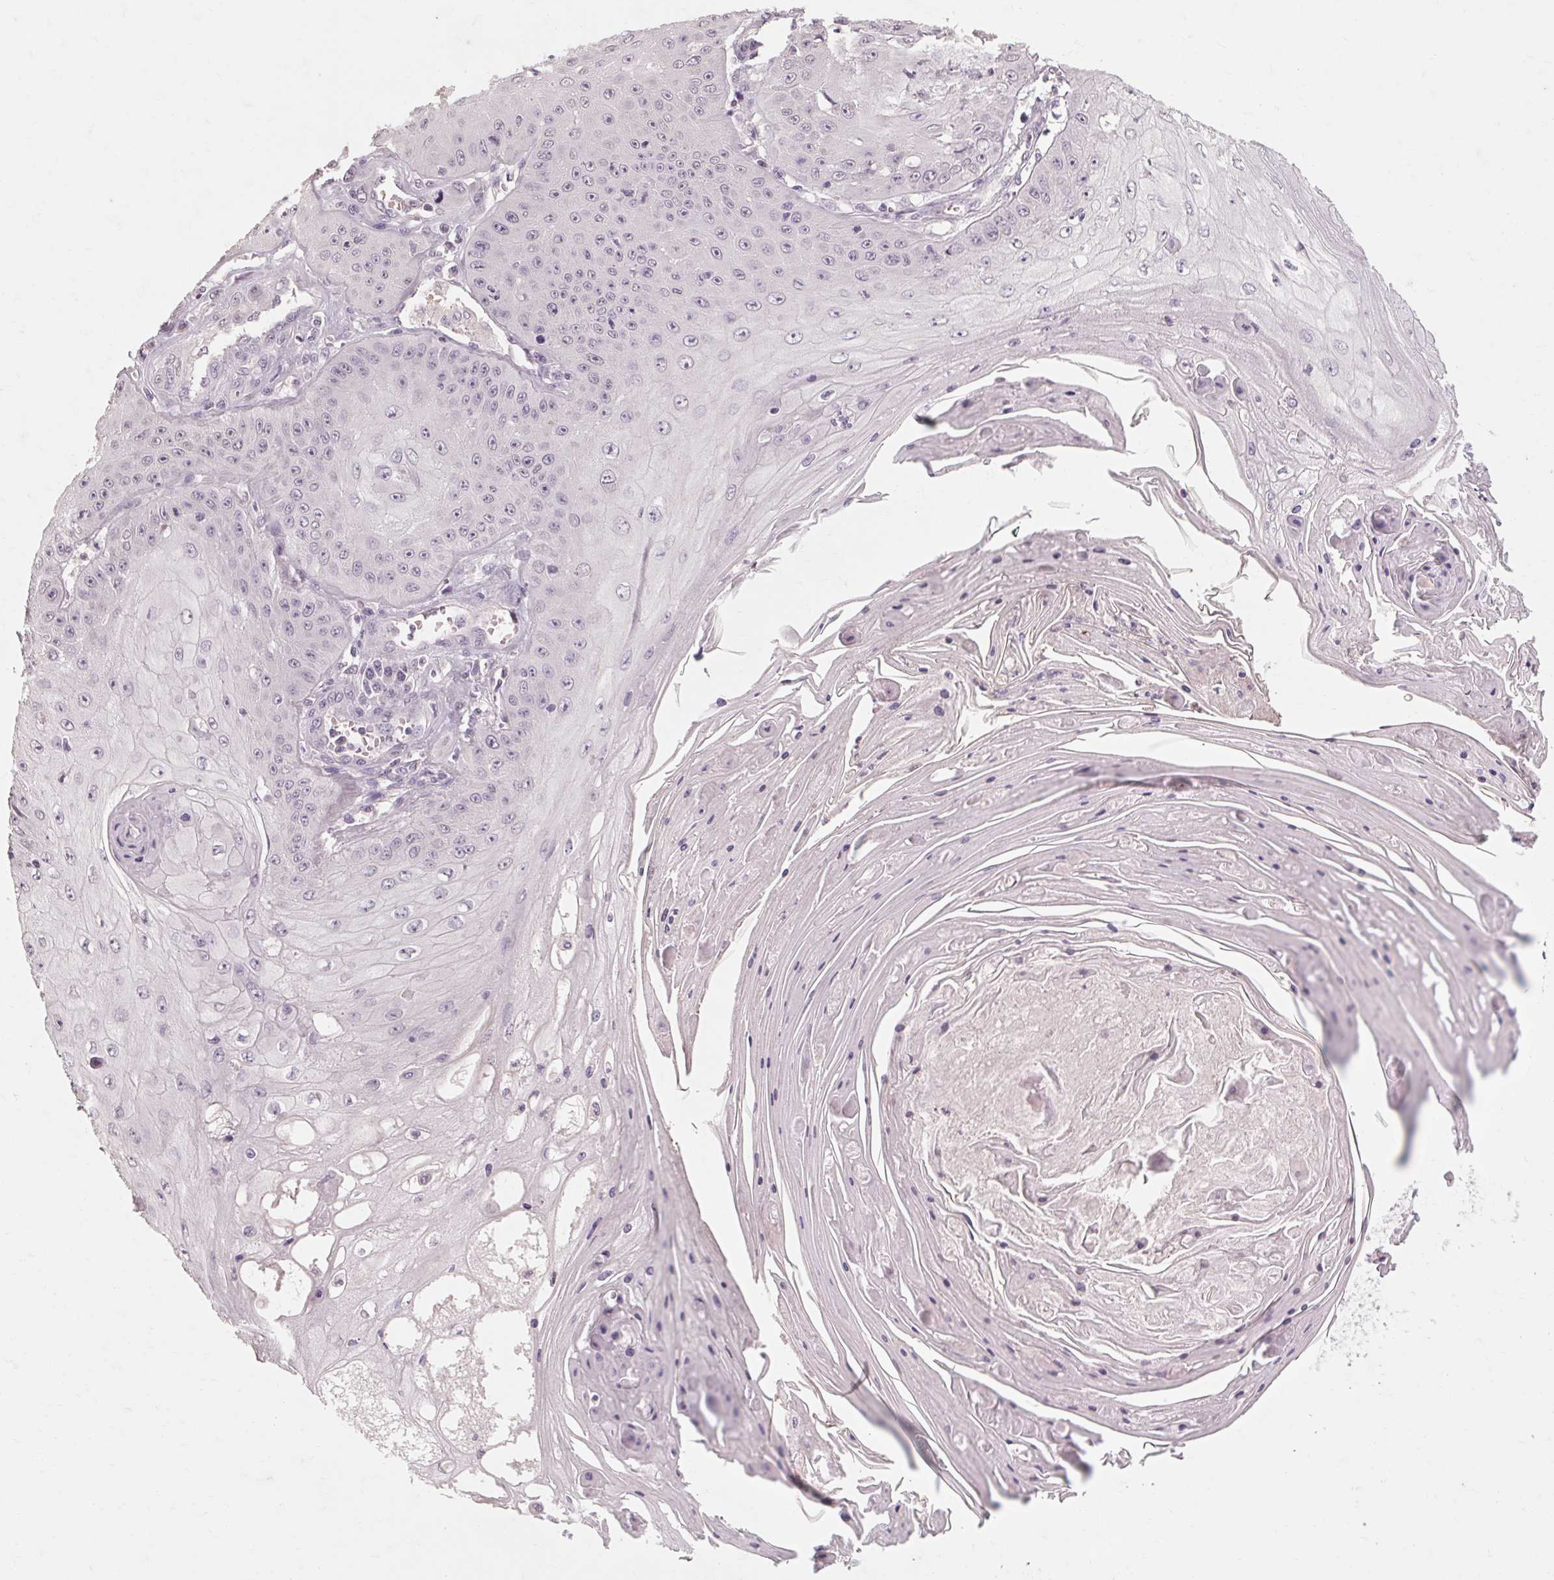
{"staining": {"intensity": "negative", "quantity": "none", "location": "none"}, "tissue": "skin cancer", "cell_type": "Tumor cells", "image_type": "cancer", "snomed": [{"axis": "morphology", "description": "Squamous cell carcinoma, NOS"}, {"axis": "topography", "description": "Skin"}], "caption": "A high-resolution image shows immunohistochemistry (IHC) staining of squamous cell carcinoma (skin), which demonstrates no significant staining in tumor cells.", "gene": "POMC", "patient": {"sex": "male", "age": 70}}